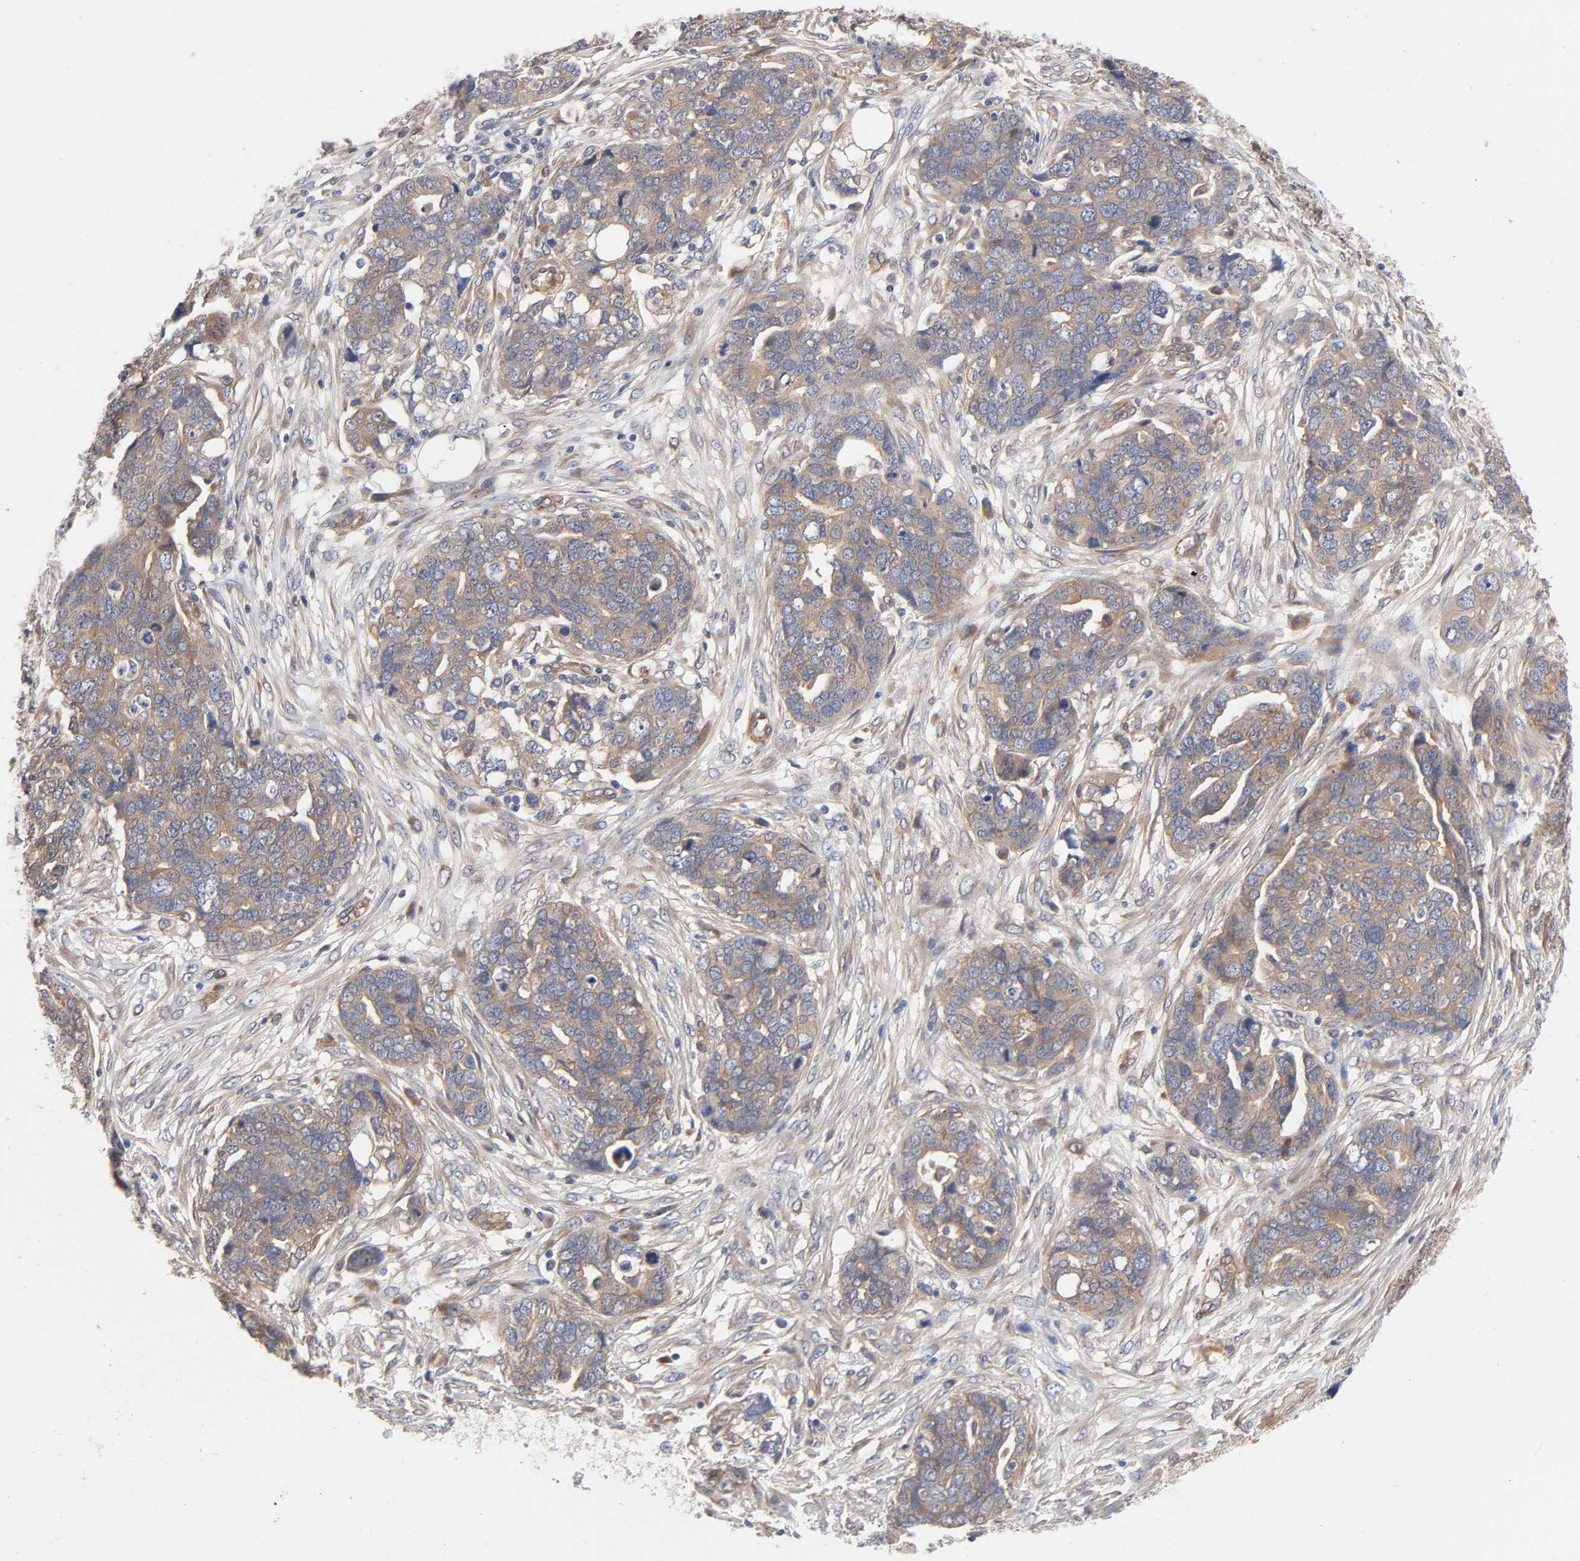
{"staining": {"intensity": "weak", "quantity": ">75%", "location": "cytoplasmic/membranous"}, "tissue": "ovarian cancer", "cell_type": "Tumor cells", "image_type": "cancer", "snomed": [{"axis": "morphology", "description": "Normal tissue, NOS"}, {"axis": "morphology", "description": "Cystadenocarcinoma, serous, NOS"}, {"axis": "topography", "description": "Fallopian tube"}, {"axis": "topography", "description": "Ovary"}], "caption": "Protein staining of ovarian cancer (serous cystadenocarcinoma) tissue displays weak cytoplasmic/membranous expression in about >75% of tumor cells. The staining was performed using DAB, with brown indicating positive protein expression. Nuclei are stained blue with hematoxylin.", "gene": "RAB13", "patient": {"sex": "female", "age": 56}}